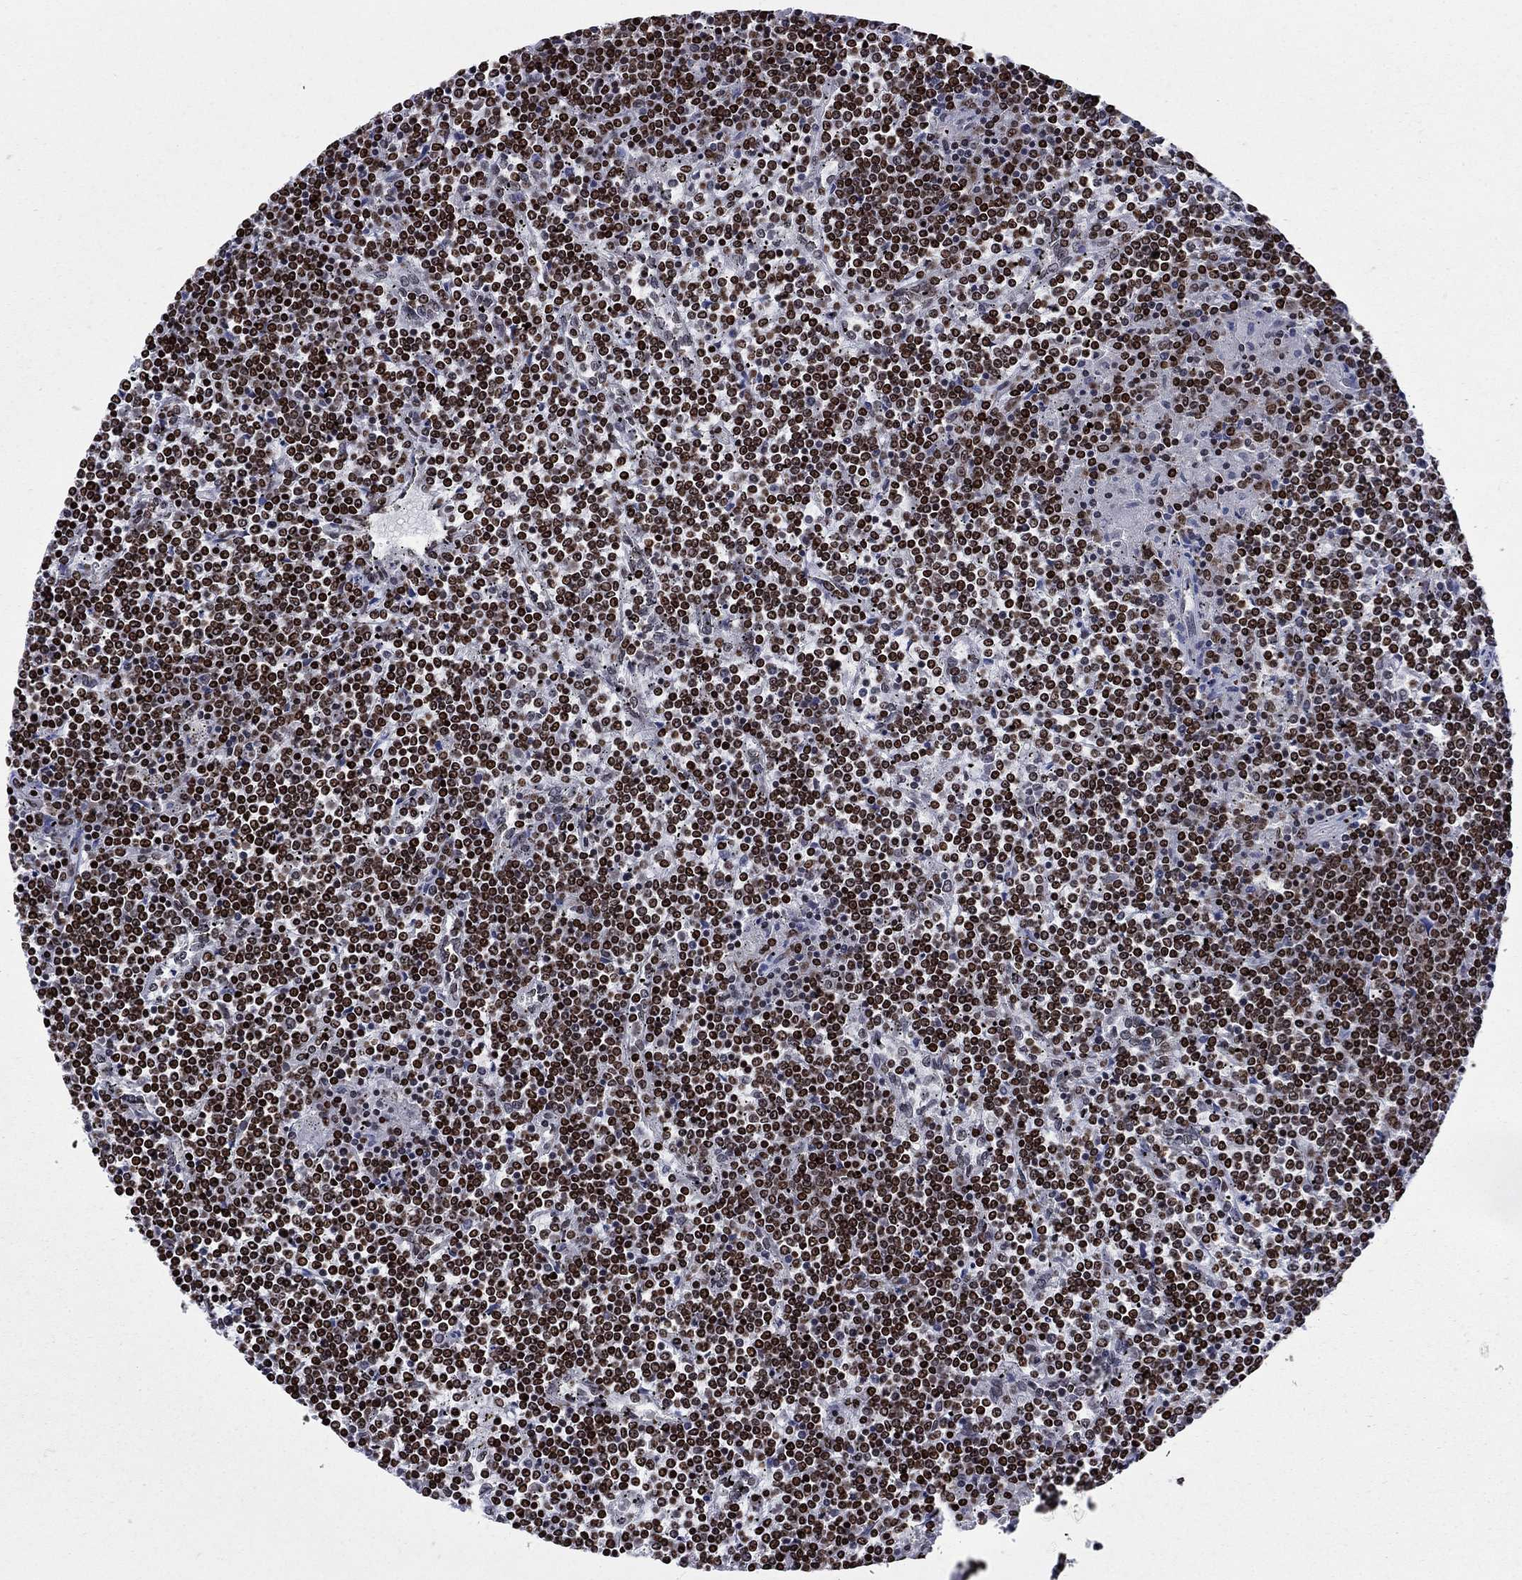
{"staining": {"intensity": "strong", "quantity": ">75%", "location": "nuclear"}, "tissue": "lymphoma", "cell_type": "Tumor cells", "image_type": "cancer", "snomed": [{"axis": "morphology", "description": "Malignant lymphoma, non-Hodgkin's type, Low grade"}, {"axis": "topography", "description": "Spleen"}], "caption": "Immunohistochemical staining of low-grade malignant lymphoma, non-Hodgkin's type exhibits high levels of strong nuclear protein expression in approximately >75% of tumor cells.", "gene": "HMGA1", "patient": {"sex": "female", "age": 19}}